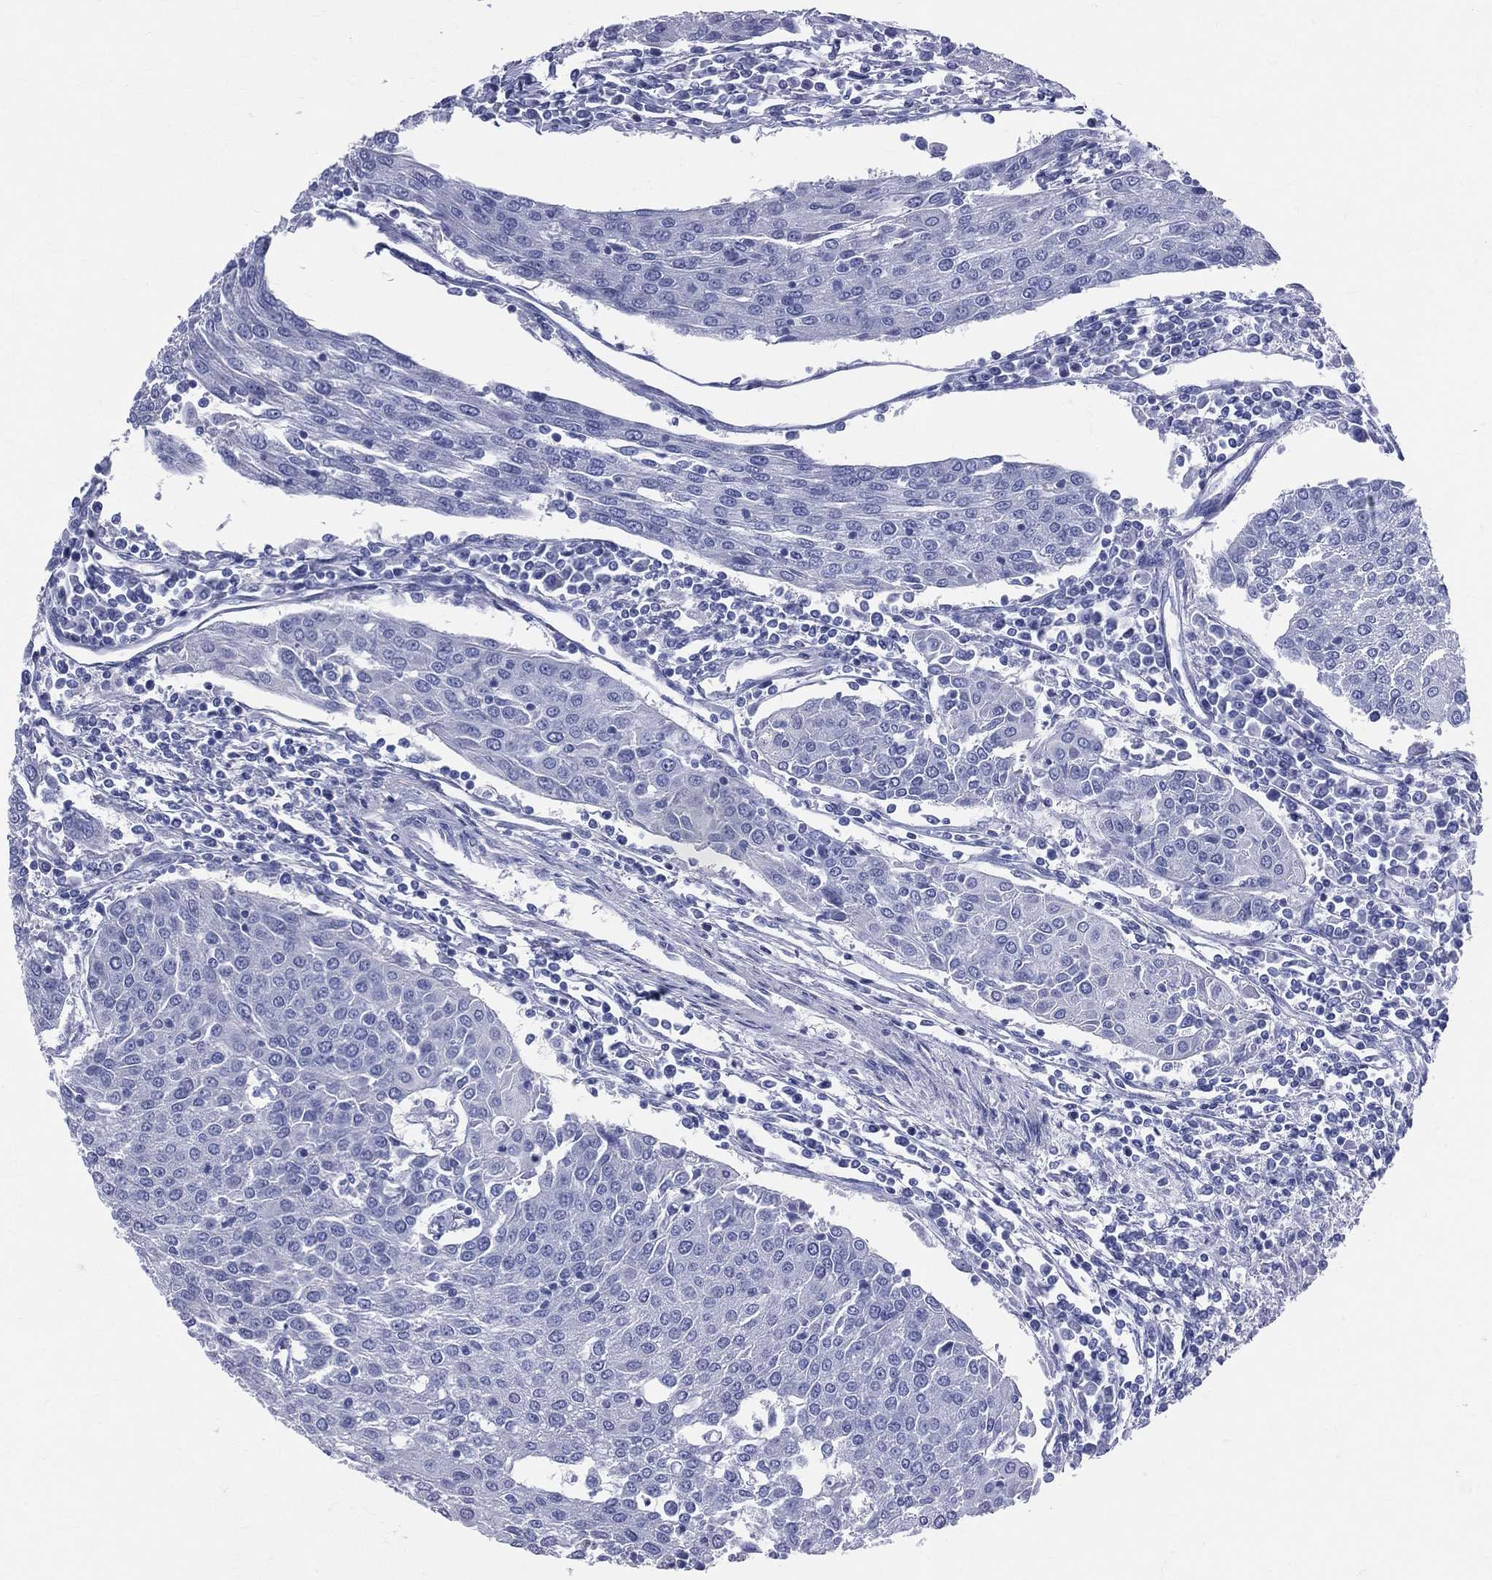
{"staining": {"intensity": "negative", "quantity": "none", "location": "none"}, "tissue": "urothelial cancer", "cell_type": "Tumor cells", "image_type": "cancer", "snomed": [{"axis": "morphology", "description": "Urothelial carcinoma, High grade"}, {"axis": "topography", "description": "Urinary bladder"}], "caption": "High power microscopy micrograph of an IHC photomicrograph of urothelial cancer, revealing no significant expression in tumor cells.", "gene": "SYP", "patient": {"sex": "female", "age": 85}}